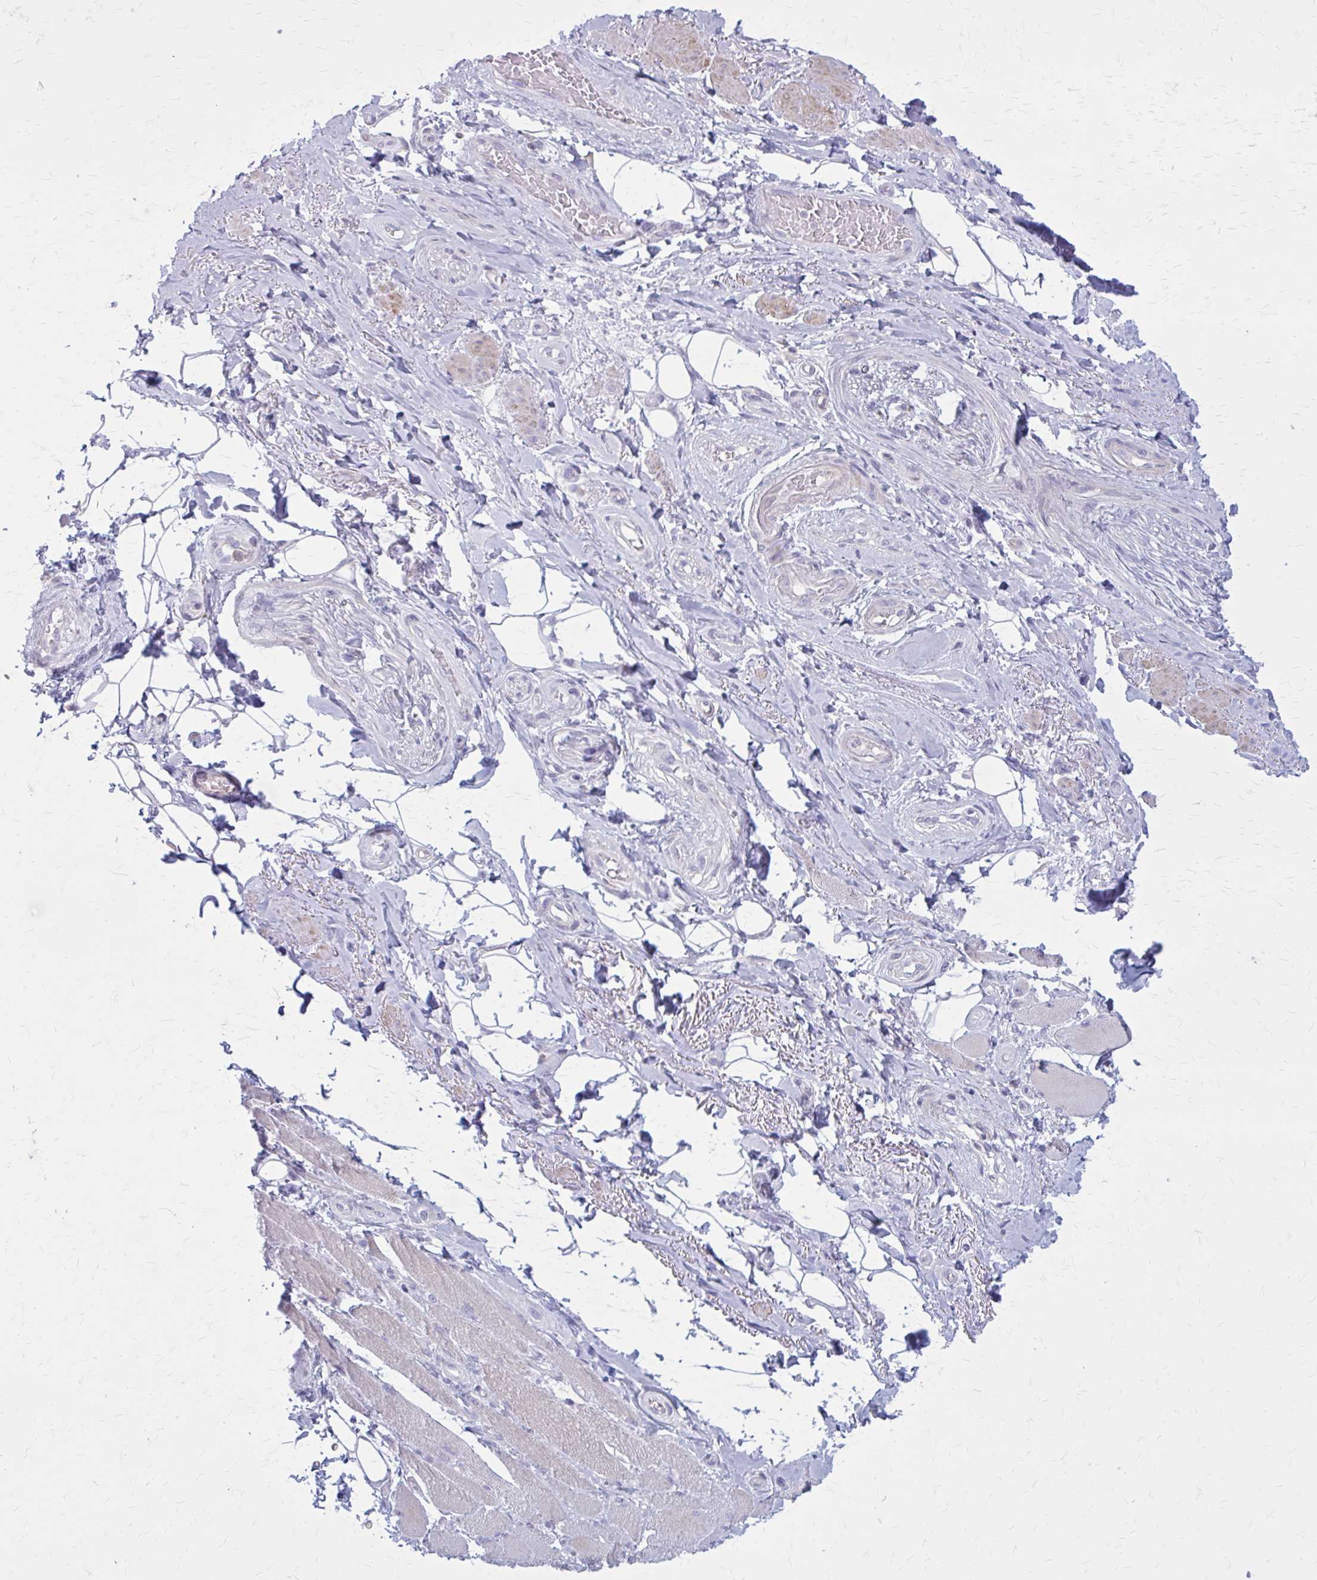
{"staining": {"intensity": "negative", "quantity": "none", "location": "none"}, "tissue": "adipose tissue", "cell_type": "Adipocytes", "image_type": "normal", "snomed": [{"axis": "morphology", "description": "Normal tissue, NOS"}, {"axis": "topography", "description": "Anal"}, {"axis": "topography", "description": "Peripheral nerve tissue"}], "caption": "Immunohistochemistry photomicrograph of unremarkable adipose tissue: human adipose tissue stained with DAB demonstrates no significant protein staining in adipocytes.", "gene": "PITPNM1", "patient": {"sex": "male", "age": 53}}